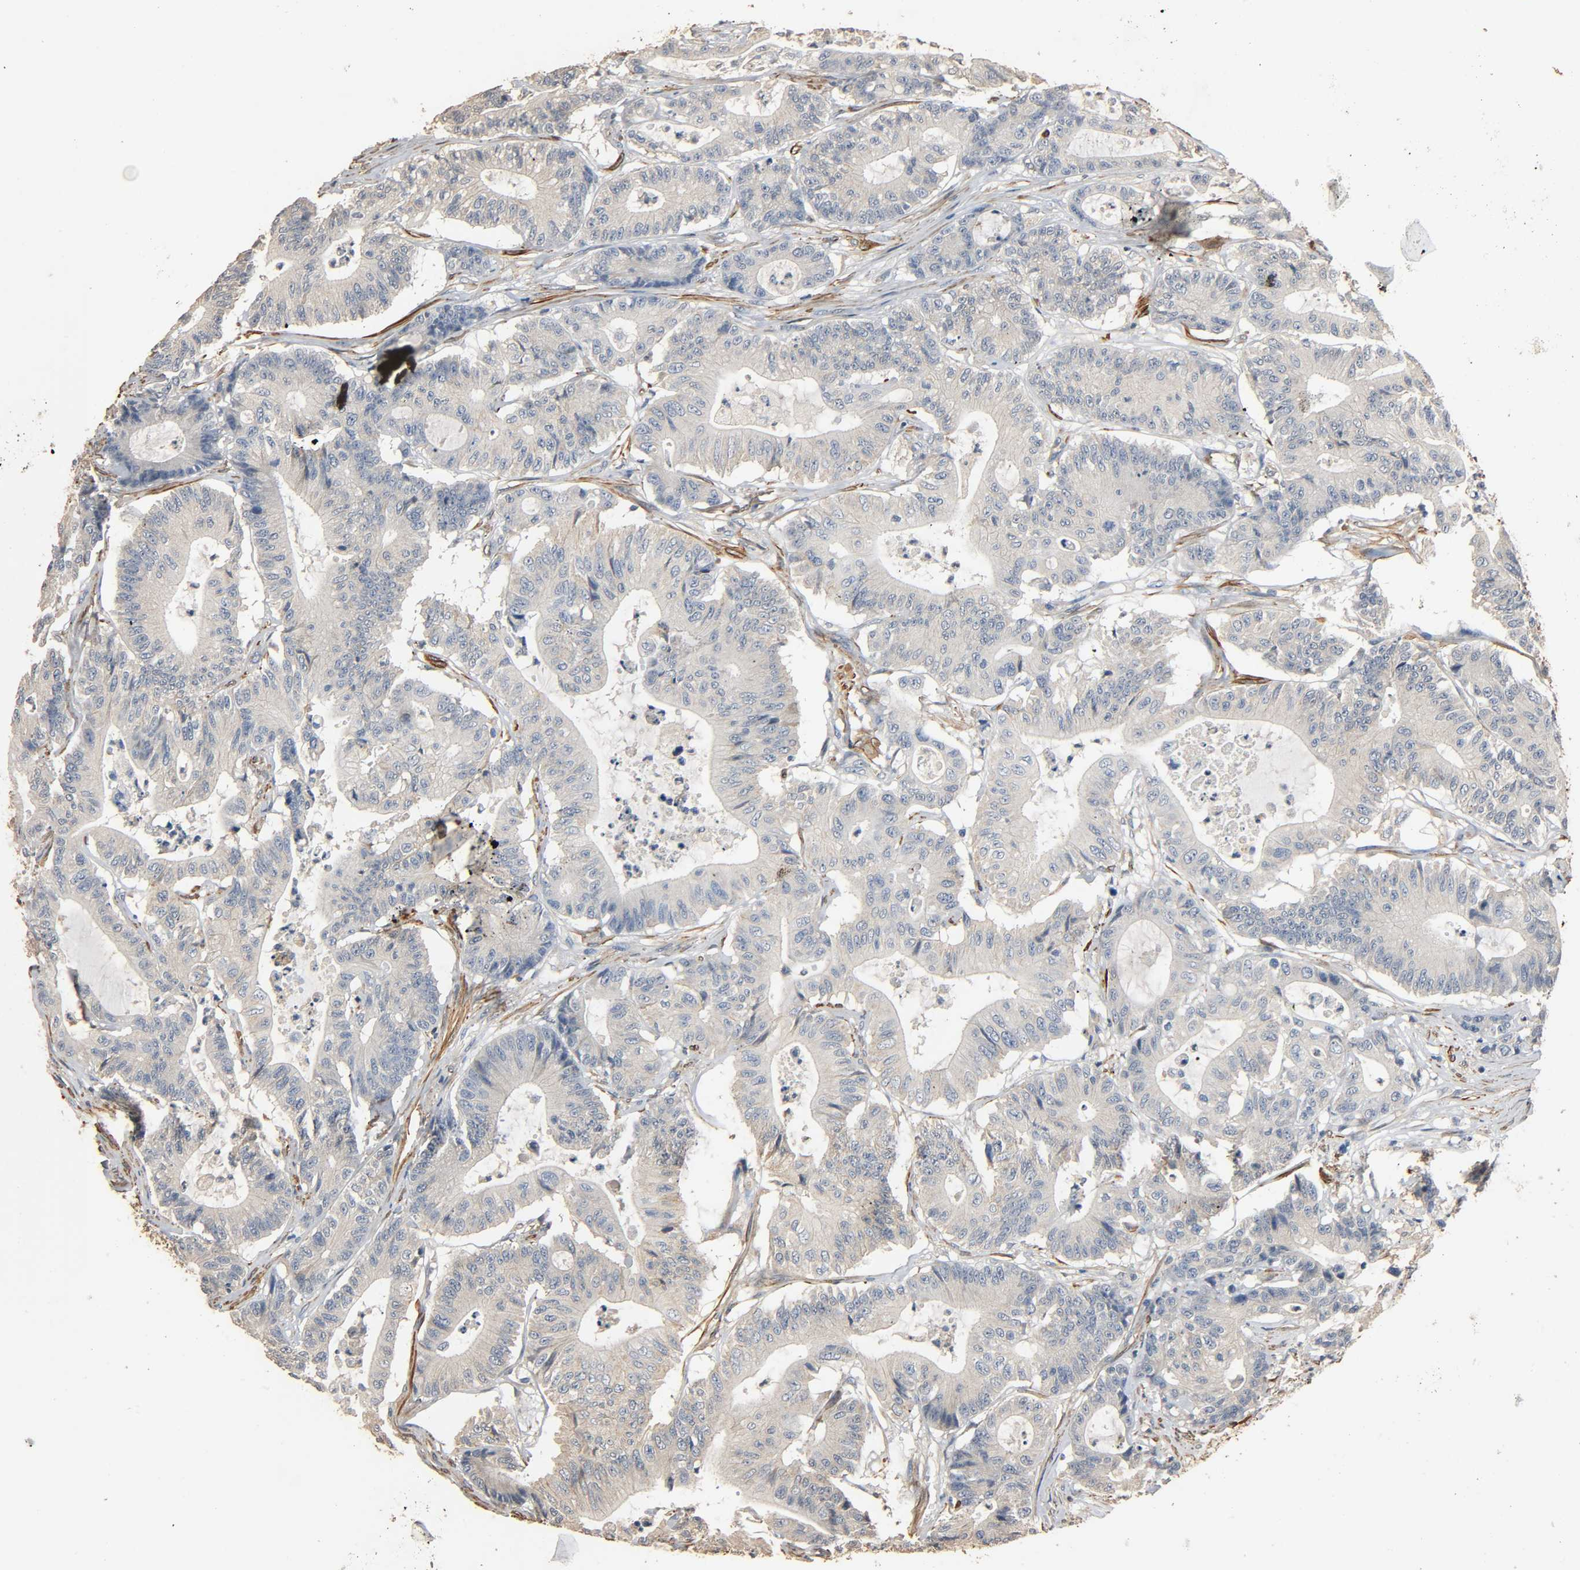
{"staining": {"intensity": "weak", "quantity": ">75%", "location": "cytoplasmic/membranous"}, "tissue": "colorectal cancer", "cell_type": "Tumor cells", "image_type": "cancer", "snomed": [{"axis": "morphology", "description": "Adenocarcinoma, NOS"}, {"axis": "topography", "description": "Colon"}], "caption": "Approximately >75% of tumor cells in colorectal cancer (adenocarcinoma) demonstrate weak cytoplasmic/membranous protein expression as visualized by brown immunohistochemical staining.", "gene": "GSTA3", "patient": {"sex": "female", "age": 84}}